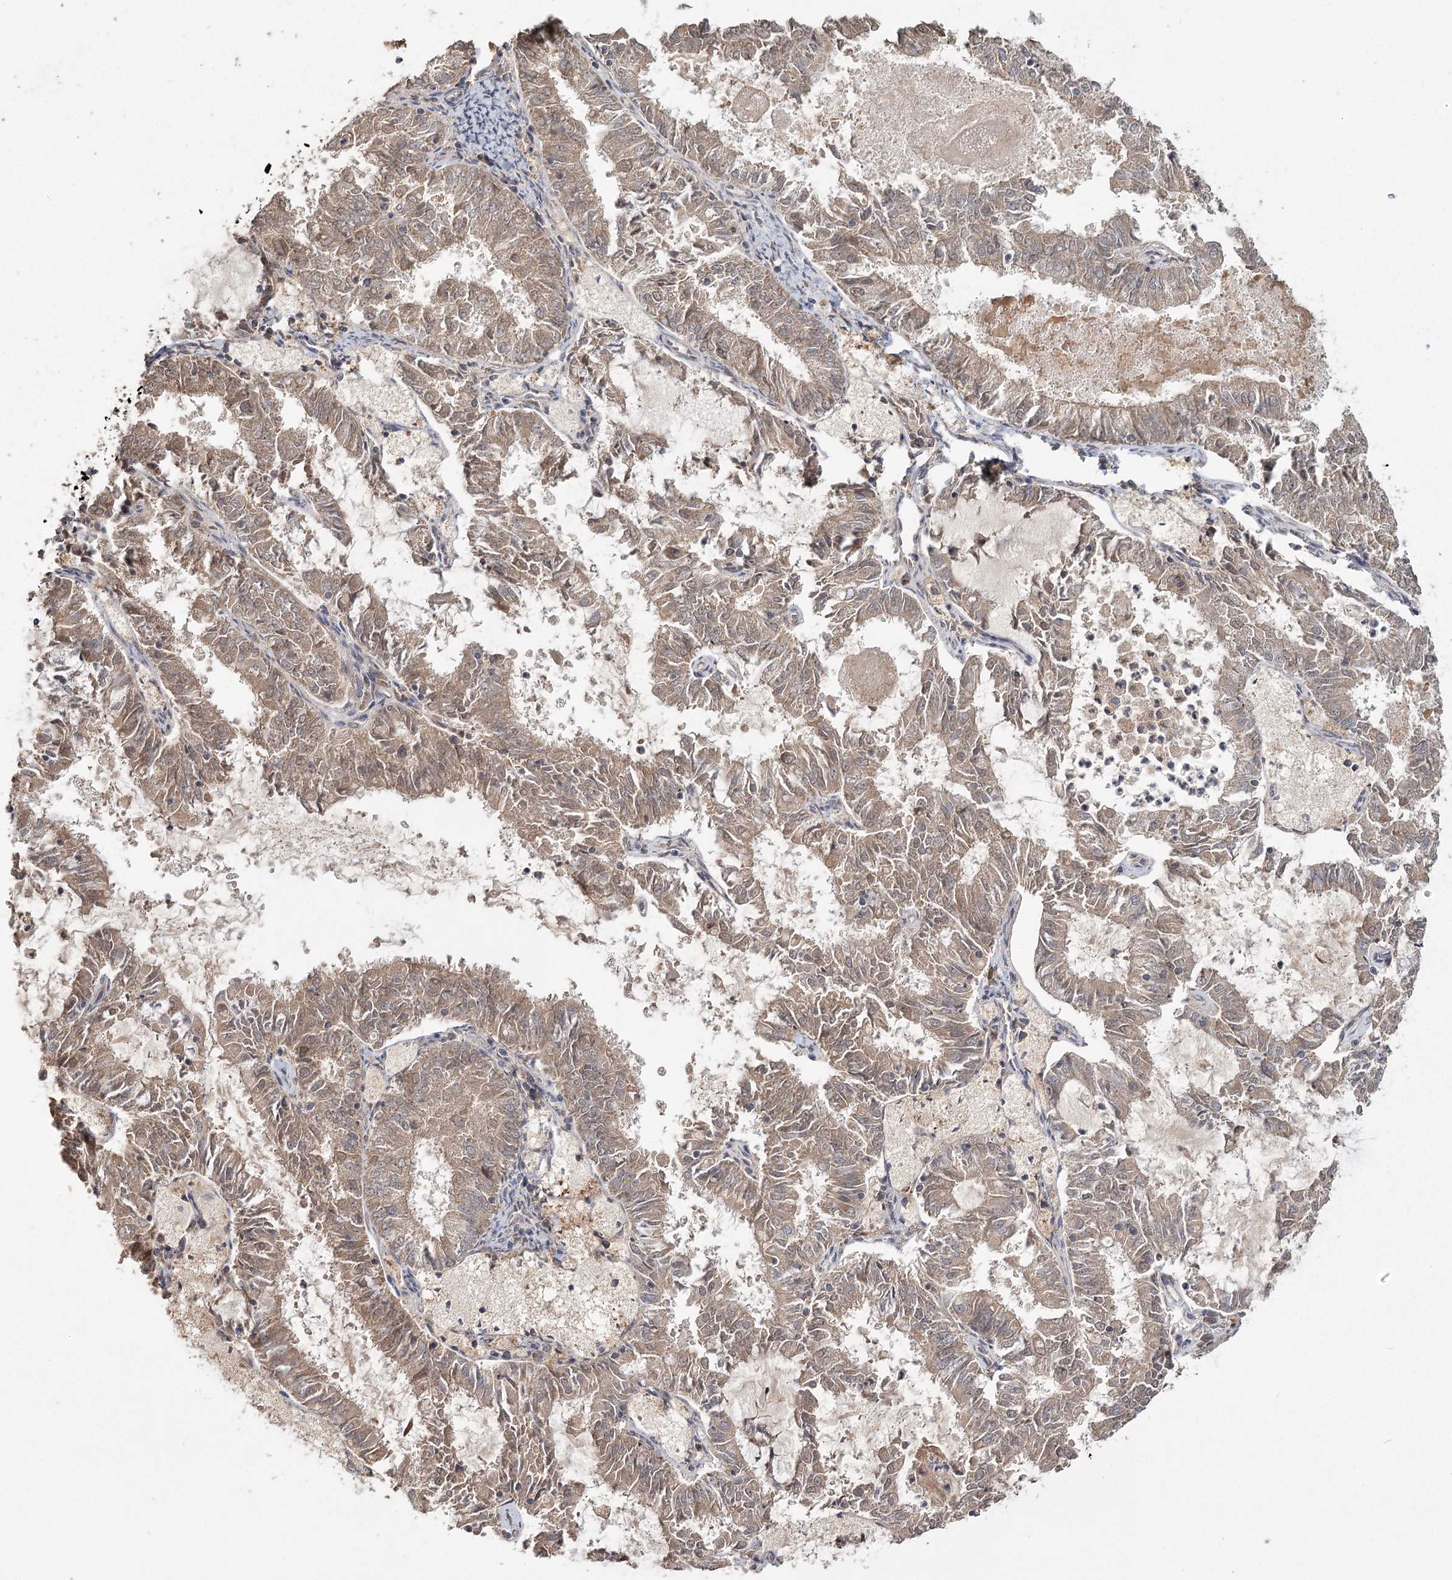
{"staining": {"intensity": "weak", "quantity": ">75%", "location": "cytoplasmic/membranous"}, "tissue": "endometrial cancer", "cell_type": "Tumor cells", "image_type": "cancer", "snomed": [{"axis": "morphology", "description": "Adenocarcinoma, NOS"}, {"axis": "topography", "description": "Endometrium"}], "caption": "Endometrial adenocarcinoma tissue displays weak cytoplasmic/membranous staining in about >75% of tumor cells", "gene": "RIN2", "patient": {"sex": "female", "age": 57}}